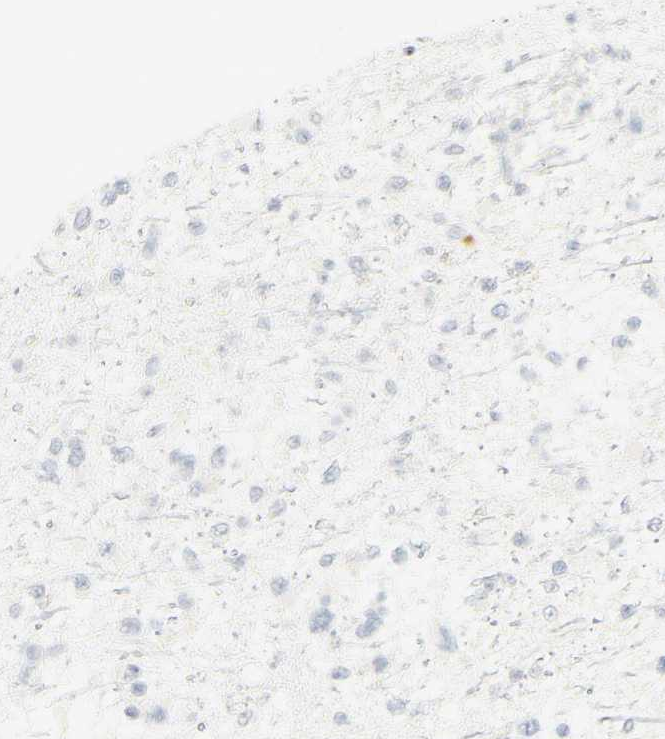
{"staining": {"intensity": "negative", "quantity": "none", "location": "none"}, "tissue": "glioma", "cell_type": "Tumor cells", "image_type": "cancer", "snomed": [{"axis": "morphology", "description": "Glioma, malignant, Low grade"}, {"axis": "topography", "description": "Brain"}], "caption": "High power microscopy histopathology image of an immunohistochemistry (IHC) histopathology image of glioma, revealing no significant expression in tumor cells.", "gene": "CEACAM5", "patient": {"sex": "female", "age": 22}}